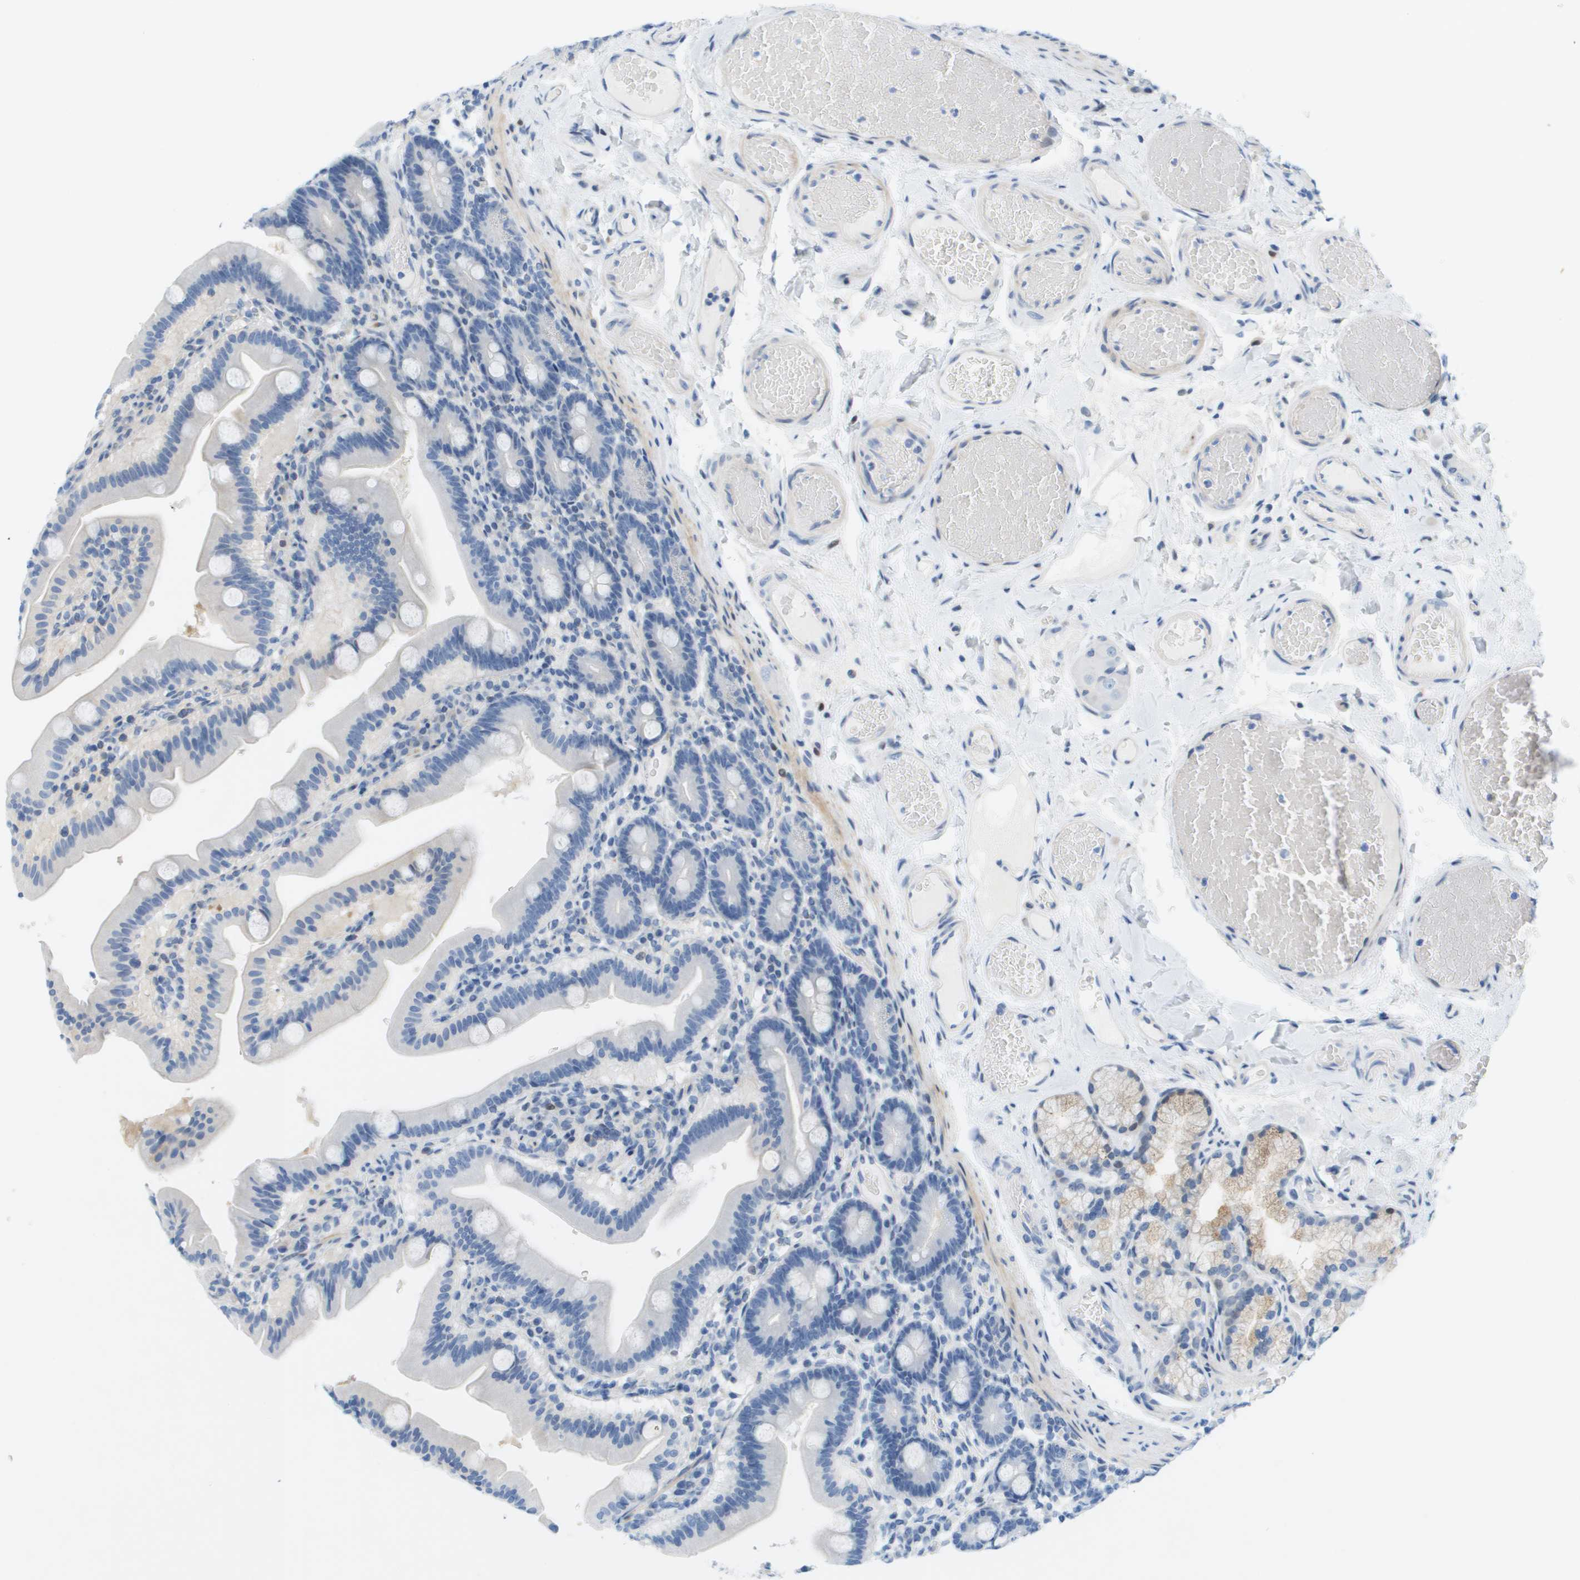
{"staining": {"intensity": "negative", "quantity": "none", "location": "none"}, "tissue": "duodenum", "cell_type": "Glandular cells", "image_type": "normal", "snomed": [{"axis": "morphology", "description": "Normal tissue, NOS"}, {"axis": "topography", "description": "Duodenum"}], "caption": "The histopathology image displays no significant expression in glandular cells of duodenum.", "gene": "CUL9", "patient": {"sex": "male", "age": 54}}